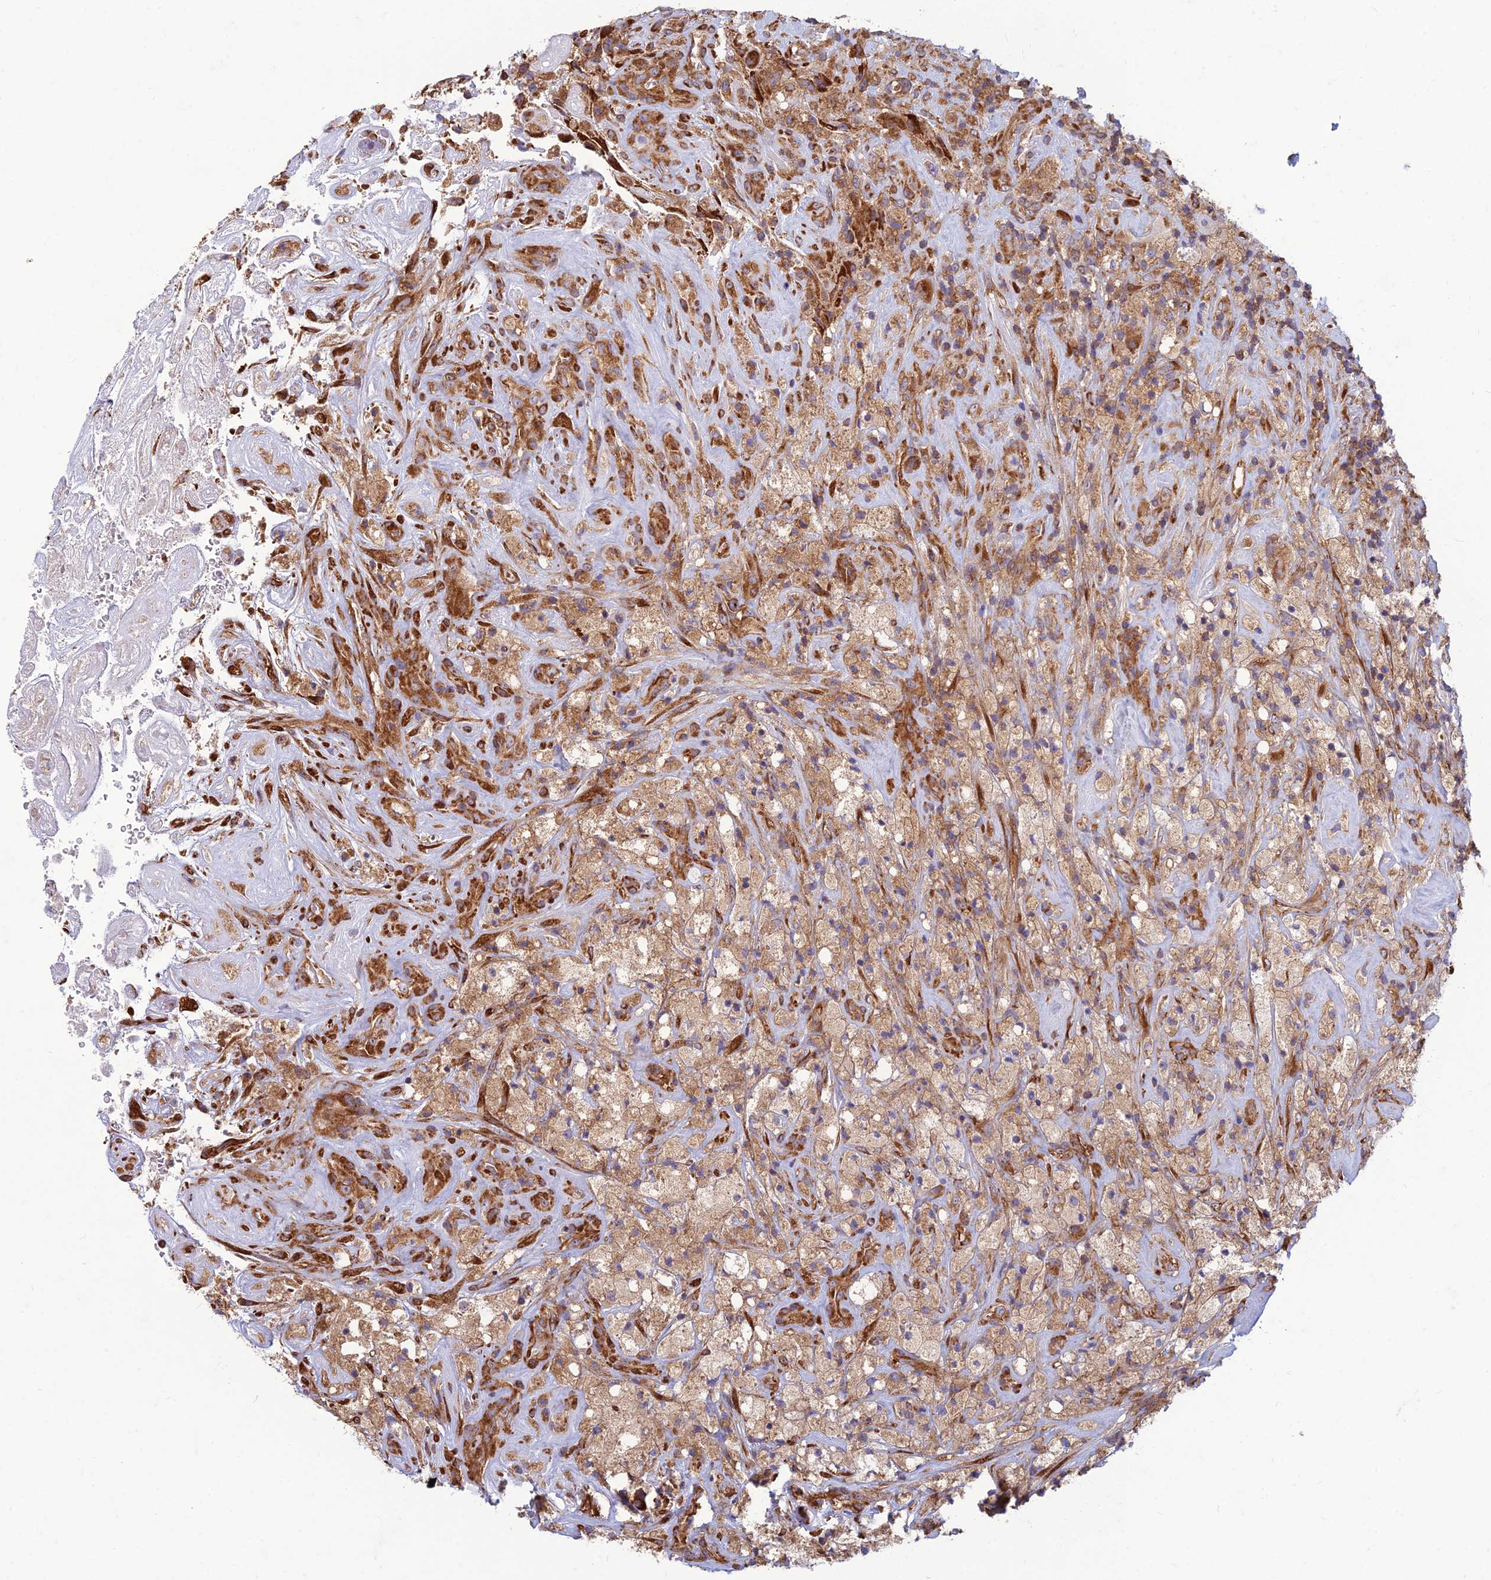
{"staining": {"intensity": "moderate", "quantity": "<25%", "location": "cytoplasmic/membranous"}, "tissue": "glioma", "cell_type": "Tumor cells", "image_type": "cancer", "snomed": [{"axis": "morphology", "description": "Glioma, malignant, High grade"}, {"axis": "topography", "description": "Brain"}], "caption": "Protein staining shows moderate cytoplasmic/membranous staining in approximately <25% of tumor cells in malignant high-grade glioma. (DAB IHC, brown staining for protein, blue staining for nuclei).", "gene": "RPL17-C18orf32", "patient": {"sex": "male", "age": 69}}